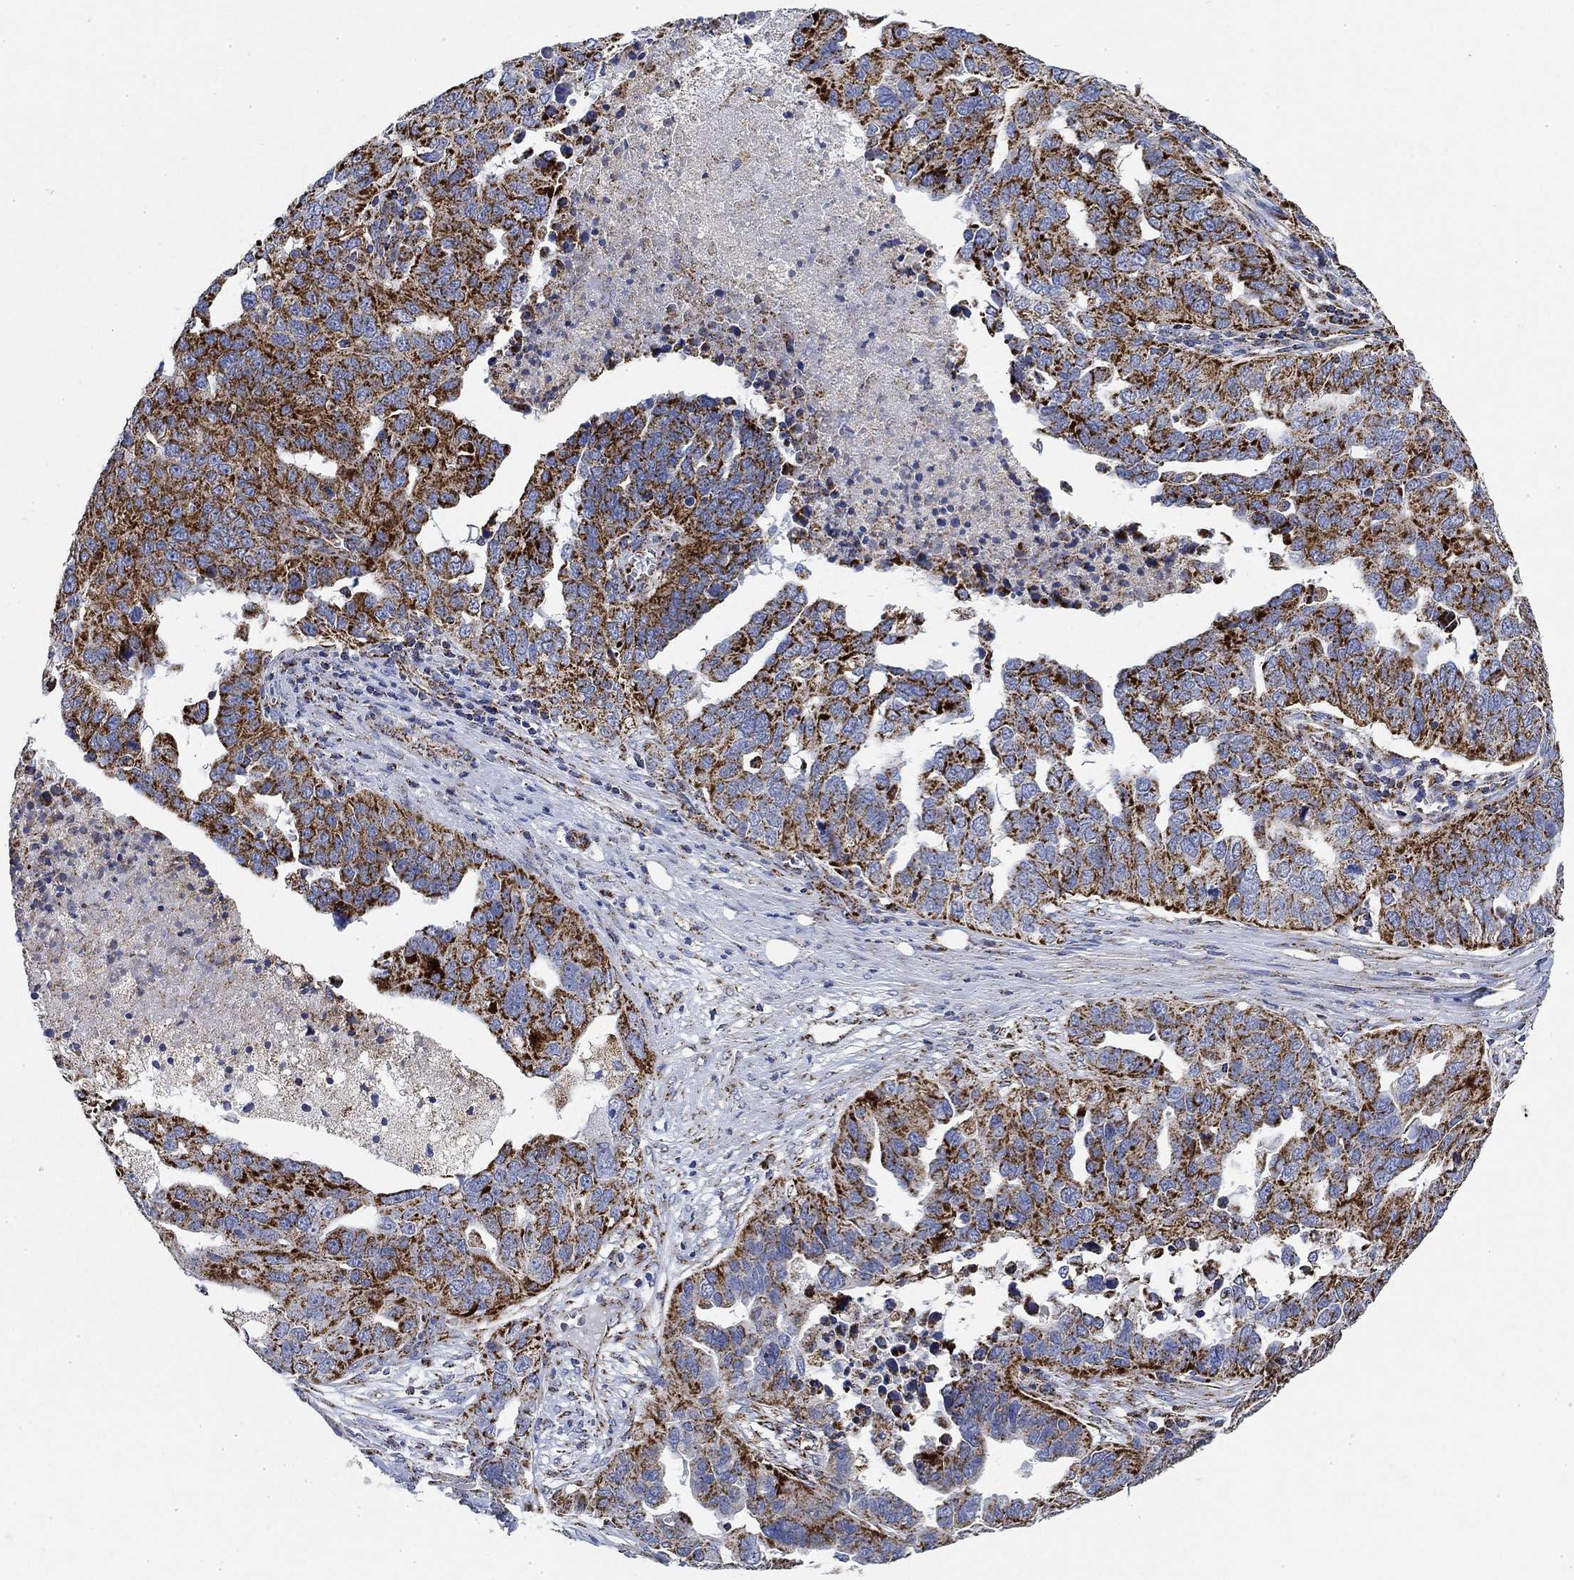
{"staining": {"intensity": "strong", "quantity": "25%-75%", "location": "cytoplasmic/membranous"}, "tissue": "ovarian cancer", "cell_type": "Tumor cells", "image_type": "cancer", "snomed": [{"axis": "morphology", "description": "Carcinoma, endometroid"}, {"axis": "topography", "description": "Soft tissue"}, {"axis": "topography", "description": "Ovary"}], "caption": "Strong cytoplasmic/membranous expression is seen in approximately 25%-75% of tumor cells in endometroid carcinoma (ovarian). (brown staining indicates protein expression, while blue staining denotes nuclei).", "gene": "NDUFS3", "patient": {"sex": "female", "age": 52}}